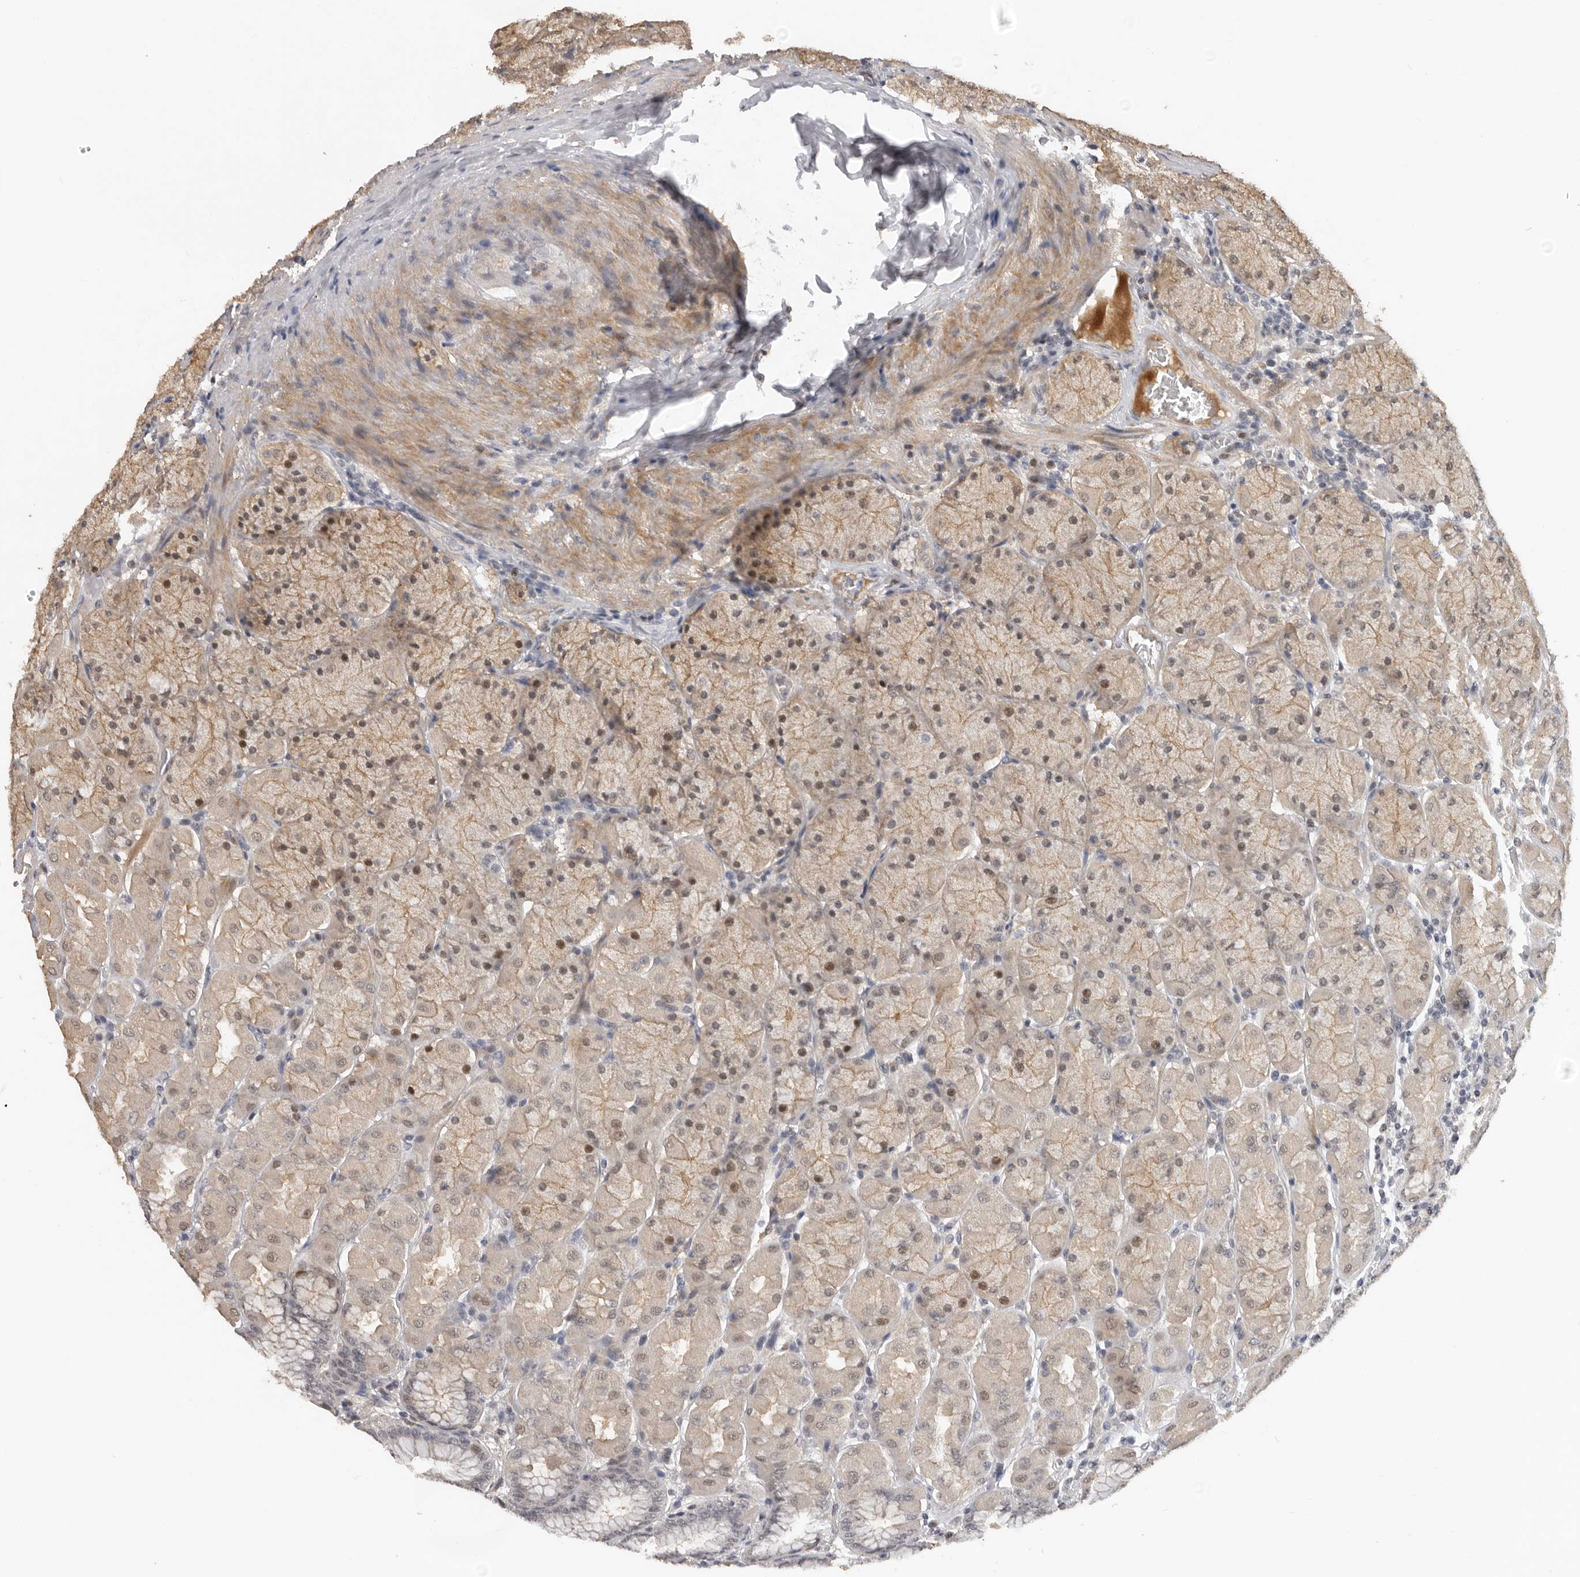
{"staining": {"intensity": "moderate", "quantity": "<25%", "location": "cytoplasmic/membranous,nuclear"}, "tissue": "stomach", "cell_type": "Glandular cells", "image_type": "normal", "snomed": [{"axis": "morphology", "description": "Normal tissue, NOS"}, {"axis": "topography", "description": "Stomach, upper"}], "caption": "A brown stain shows moderate cytoplasmic/membranous,nuclear positivity of a protein in glandular cells of benign human stomach.", "gene": "HENMT1", "patient": {"sex": "female", "age": 56}}